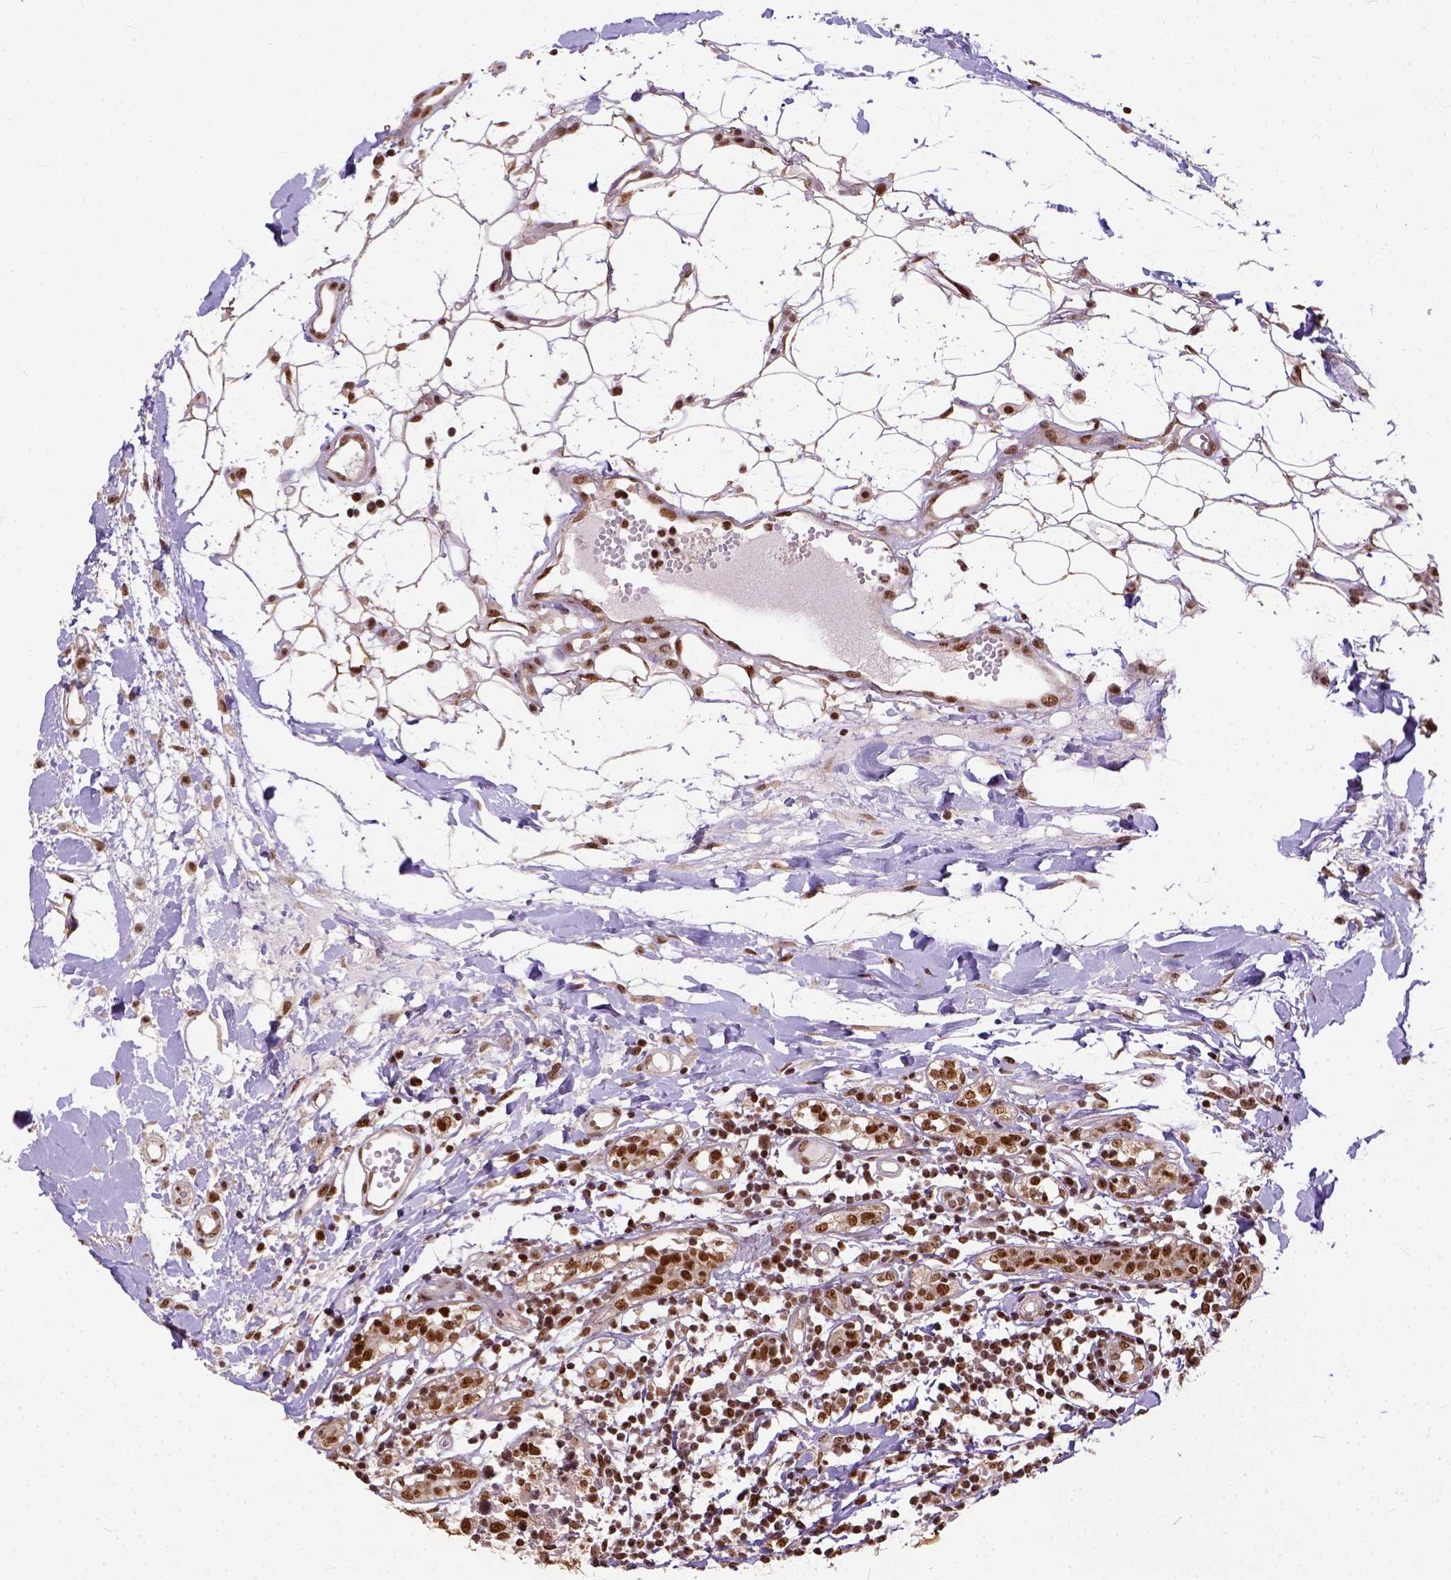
{"staining": {"intensity": "strong", "quantity": ">75%", "location": "nuclear"}, "tissue": "breast cancer", "cell_type": "Tumor cells", "image_type": "cancer", "snomed": [{"axis": "morphology", "description": "Duct carcinoma"}, {"axis": "topography", "description": "Breast"}], "caption": "This is a photomicrograph of immunohistochemistry staining of breast invasive ductal carcinoma, which shows strong expression in the nuclear of tumor cells.", "gene": "NACC1", "patient": {"sex": "female", "age": 30}}